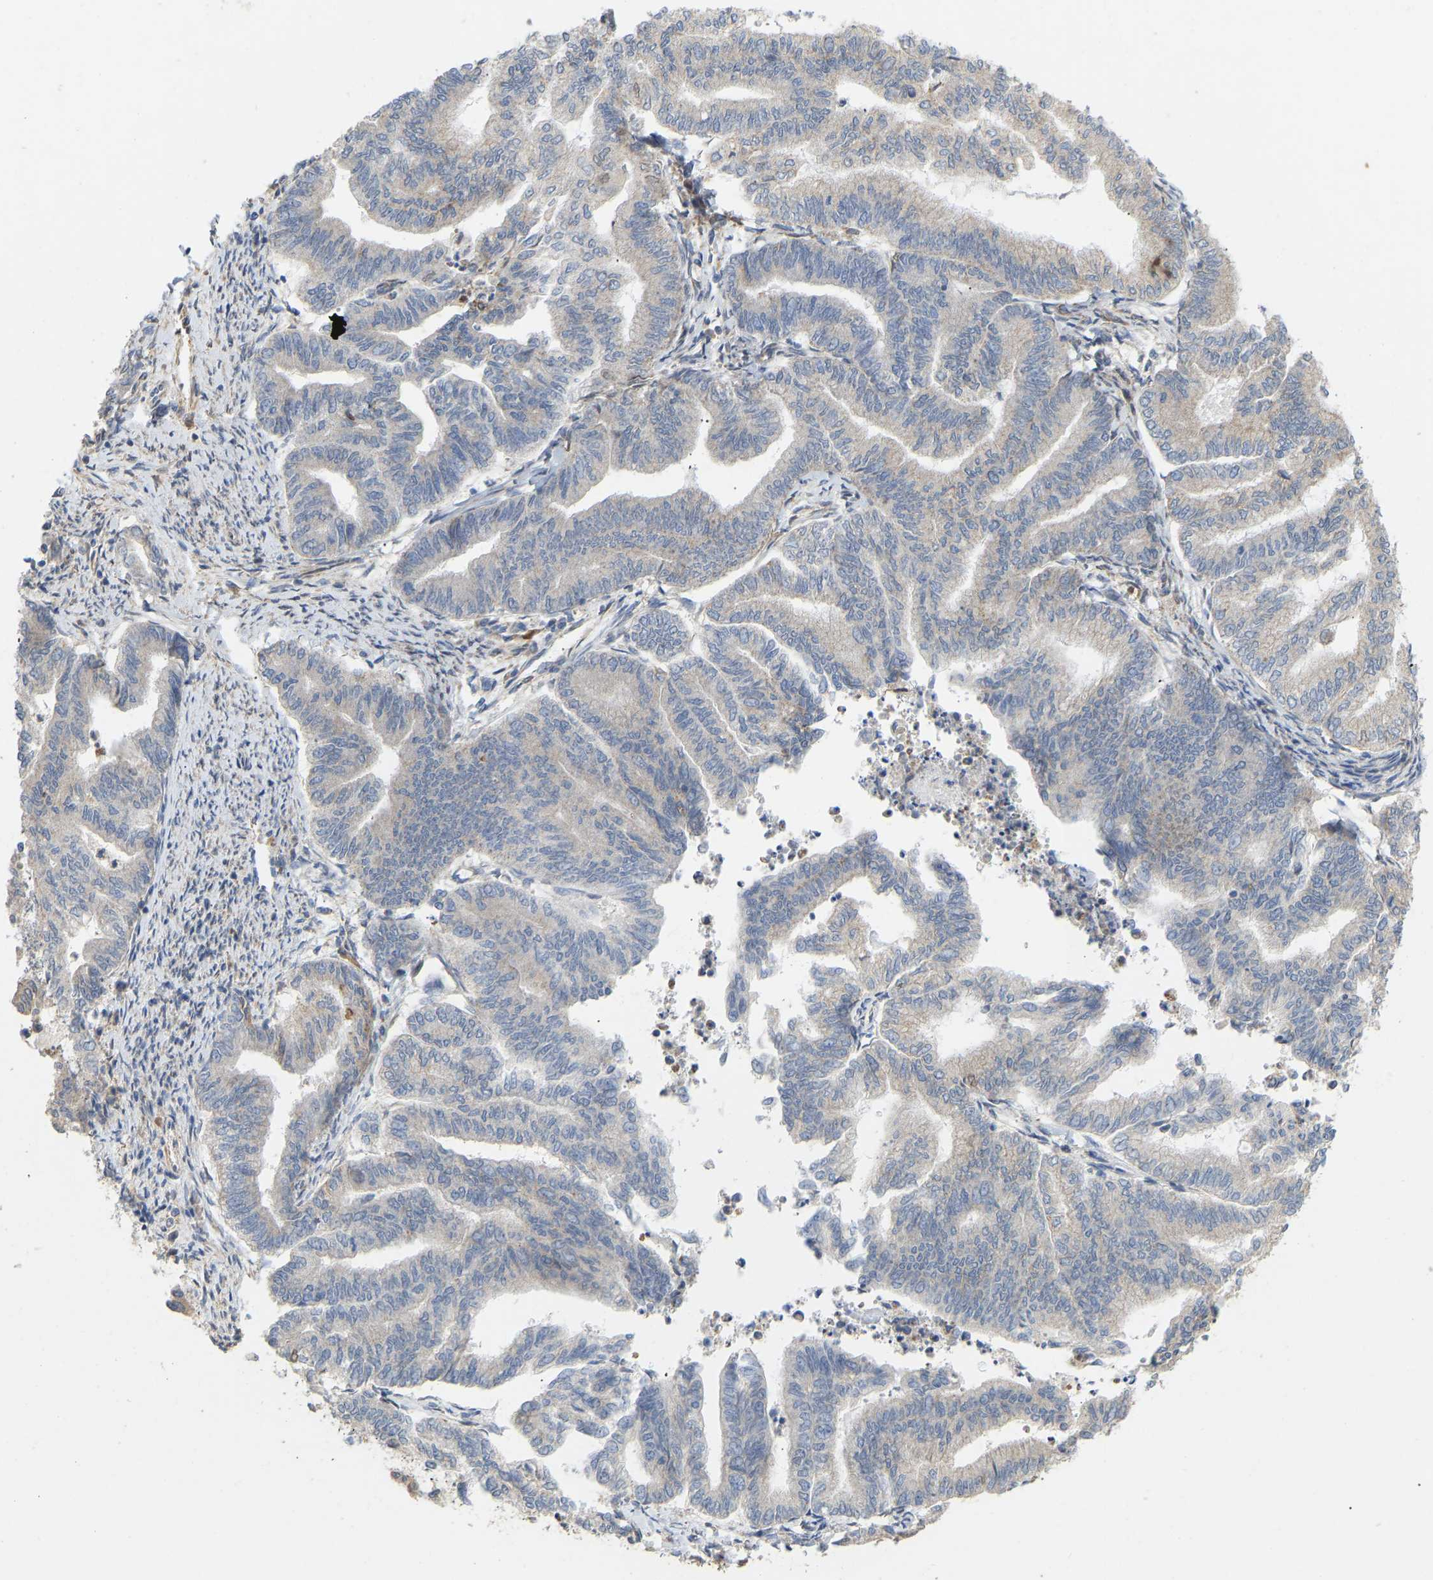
{"staining": {"intensity": "negative", "quantity": "none", "location": "none"}, "tissue": "endometrial cancer", "cell_type": "Tumor cells", "image_type": "cancer", "snomed": [{"axis": "morphology", "description": "Adenocarcinoma, NOS"}, {"axis": "topography", "description": "Endometrium"}], "caption": "A histopathology image of adenocarcinoma (endometrial) stained for a protein demonstrates no brown staining in tumor cells. (DAB immunohistochemistry with hematoxylin counter stain).", "gene": "HACD2", "patient": {"sex": "female", "age": 79}}